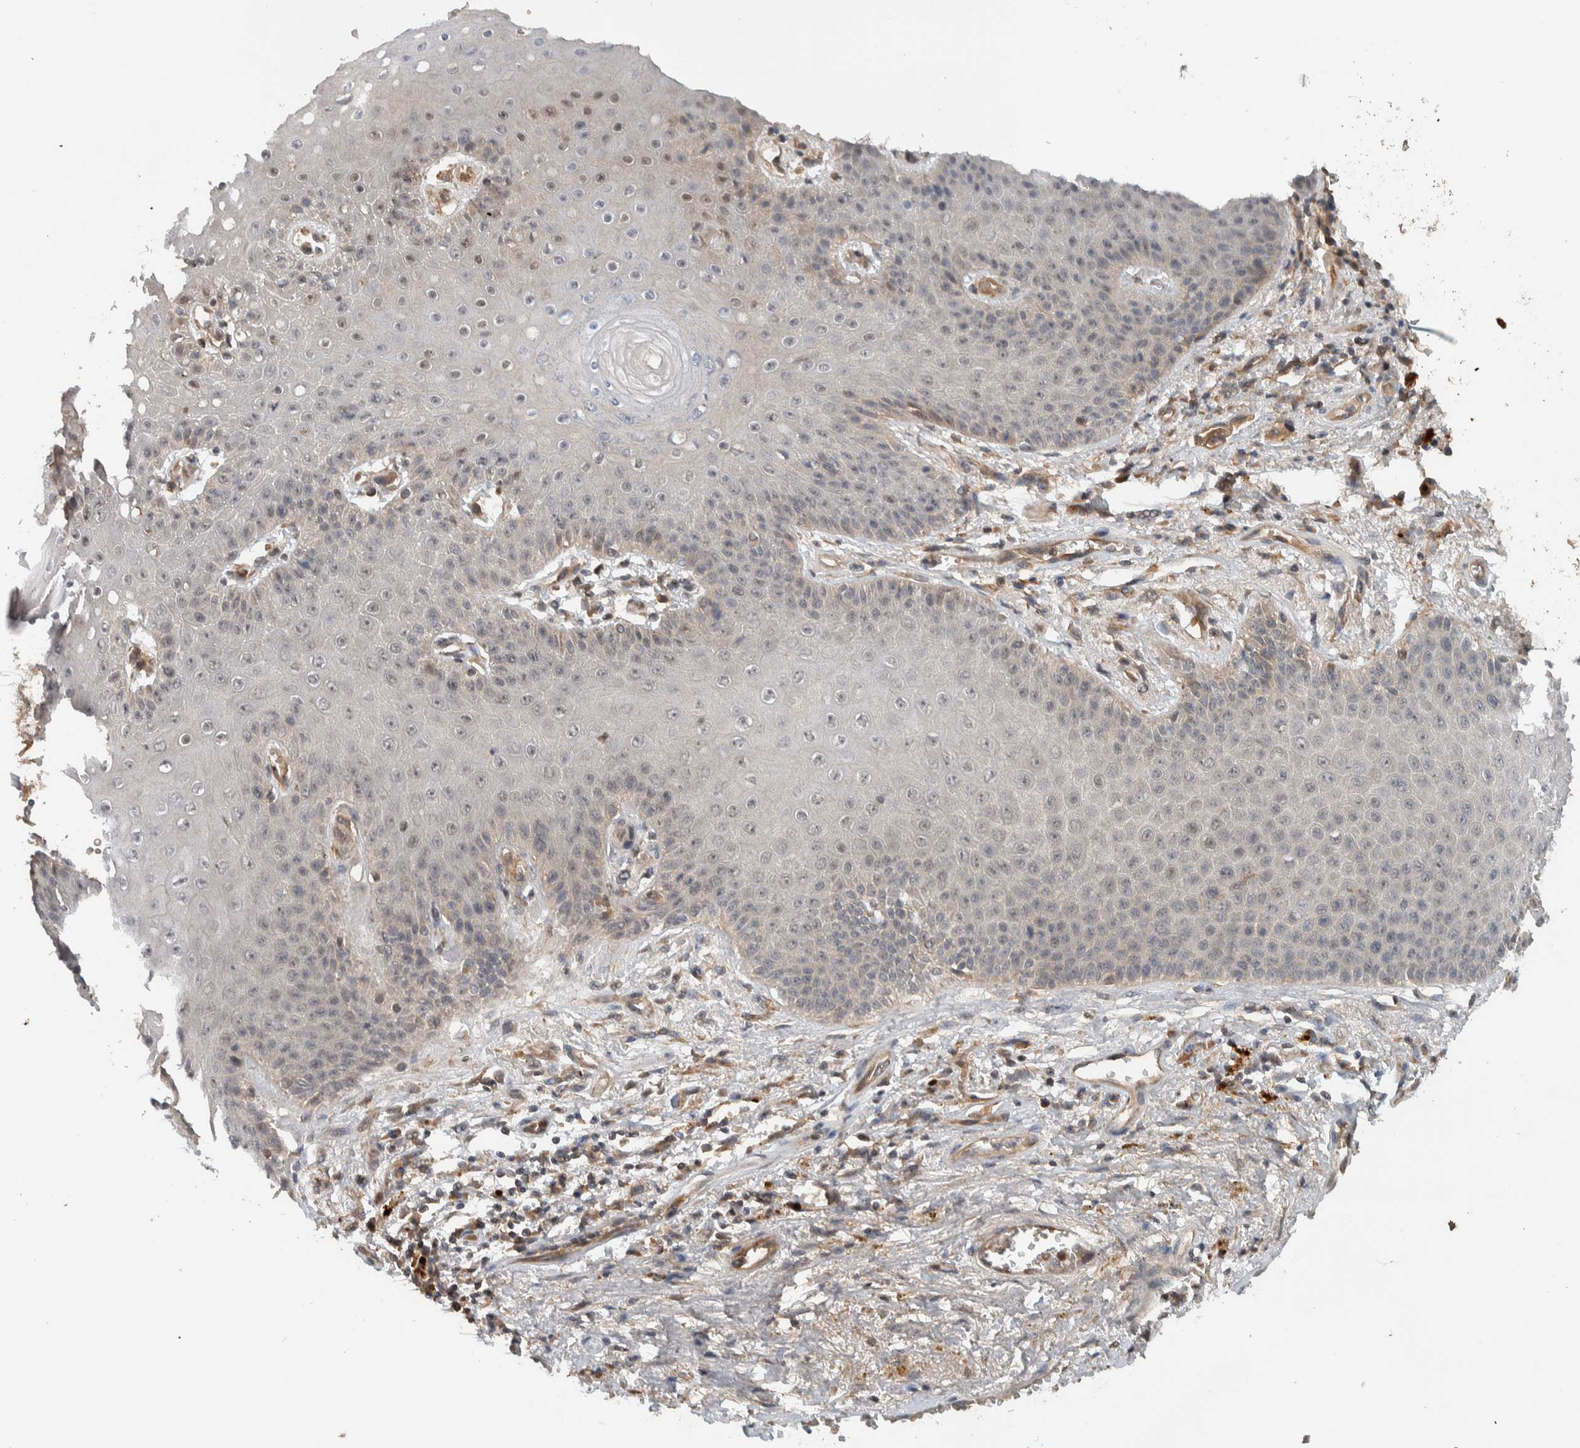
{"staining": {"intensity": "weak", "quantity": "25%-75%", "location": "cytoplasmic/membranous"}, "tissue": "skin", "cell_type": "Epidermal cells", "image_type": "normal", "snomed": [{"axis": "morphology", "description": "Normal tissue, NOS"}, {"axis": "topography", "description": "Anal"}], "caption": "Immunohistochemistry (DAB) staining of unremarkable human skin shows weak cytoplasmic/membranous protein expression in approximately 25%-75% of epidermal cells. (Stains: DAB (3,3'-diaminobenzidine) in brown, nuclei in blue, Microscopy: brightfield microscopy at high magnification).", "gene": "ARMC7", "patient": {"sex": "female", "age": 46}}